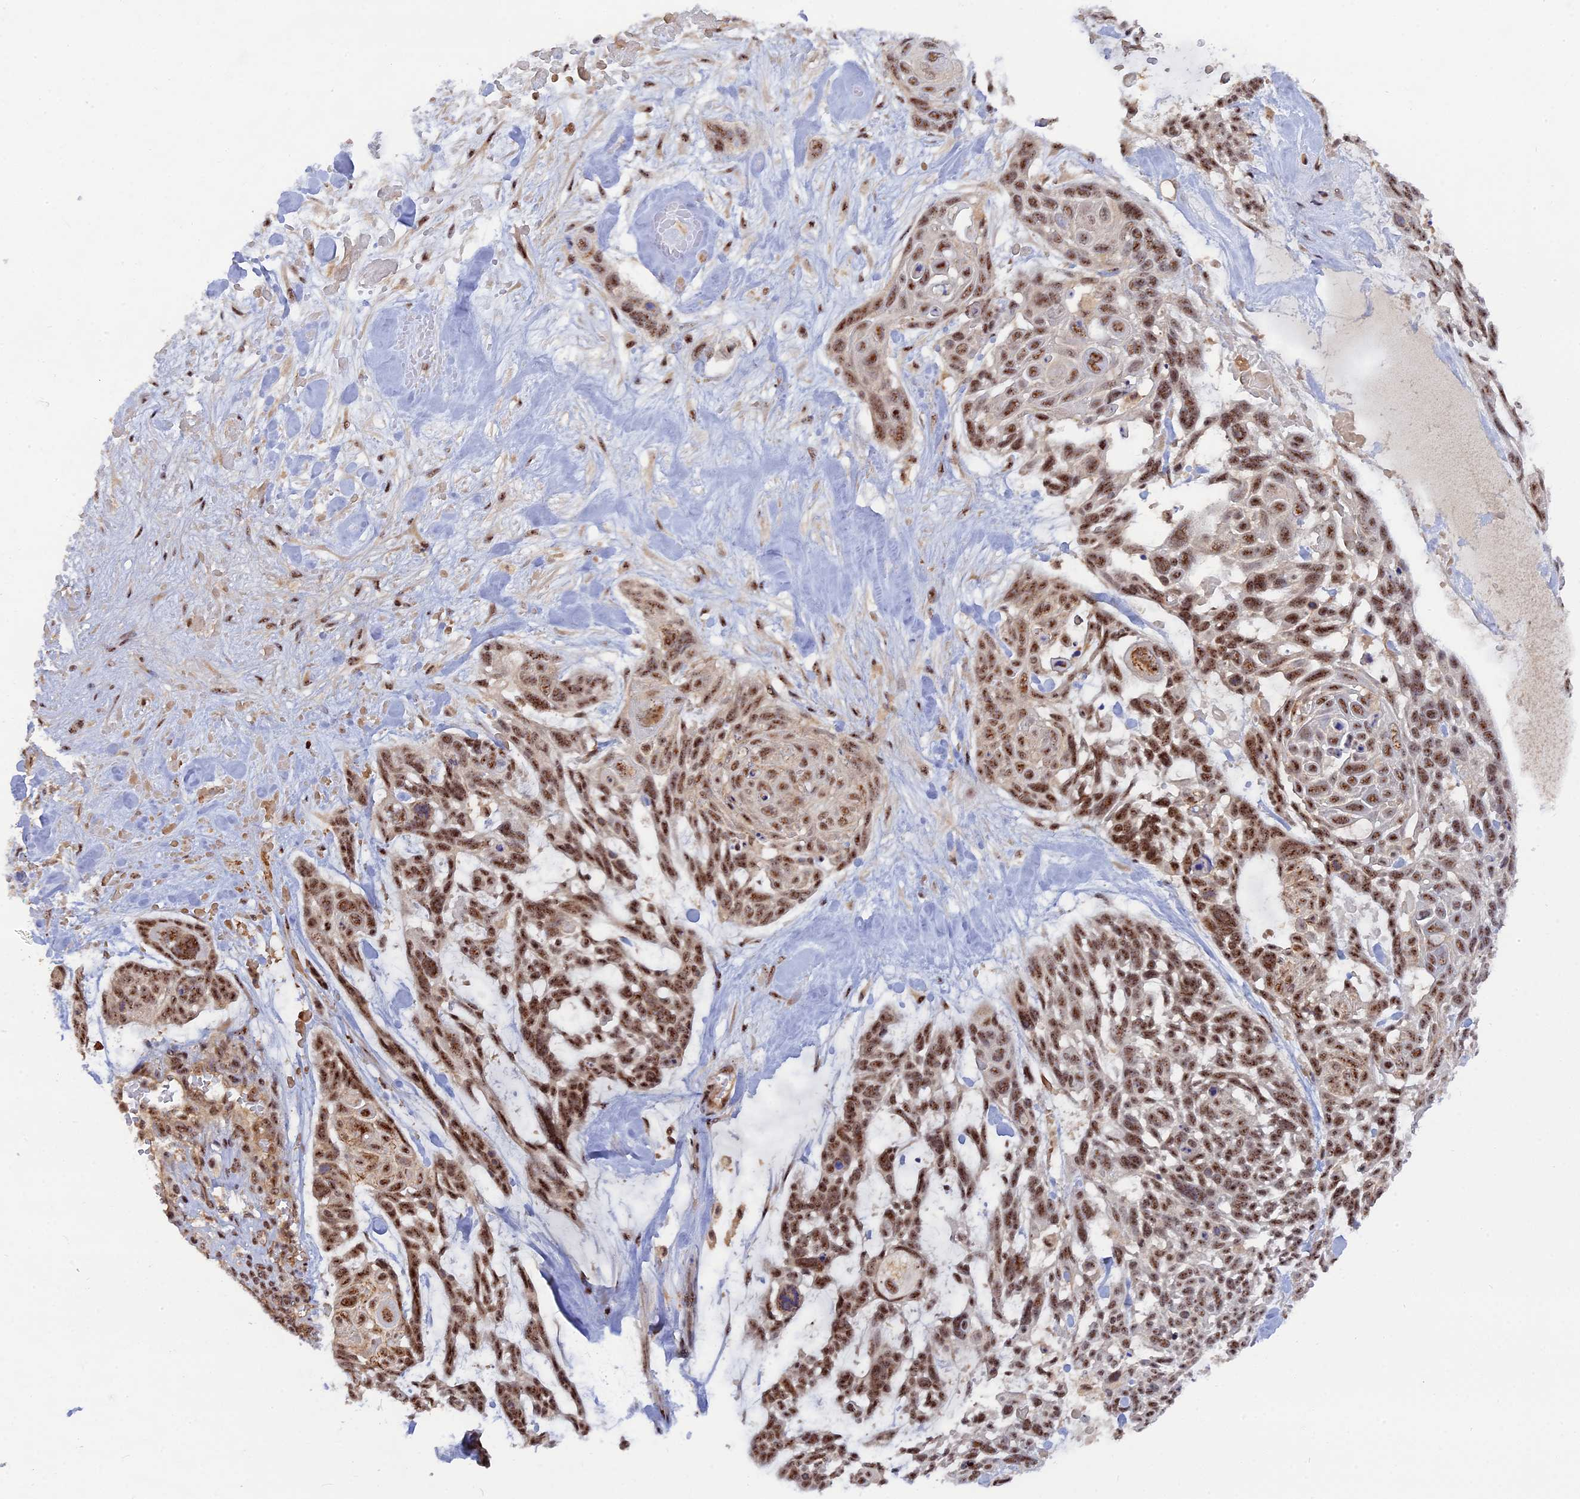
{"staining": {"intensity": "moderate", "quantity": ">75%", "location": "nuclear"}, "tissue": "skin cancer", "cell_type": "Tumor cells", "image_type": "cancer", "snomed": [{"axis": "morphology", "description": "Basal cell carcinoma"}, {"axis": "topography", "description": "Skin"}], "caption": "Basal cell carcinoma (skin) stained for a protein shows moderate nuclear positivity in tumor cells.", "gene": "TAB1", "patient": {"sex": "male", "age": 88}}